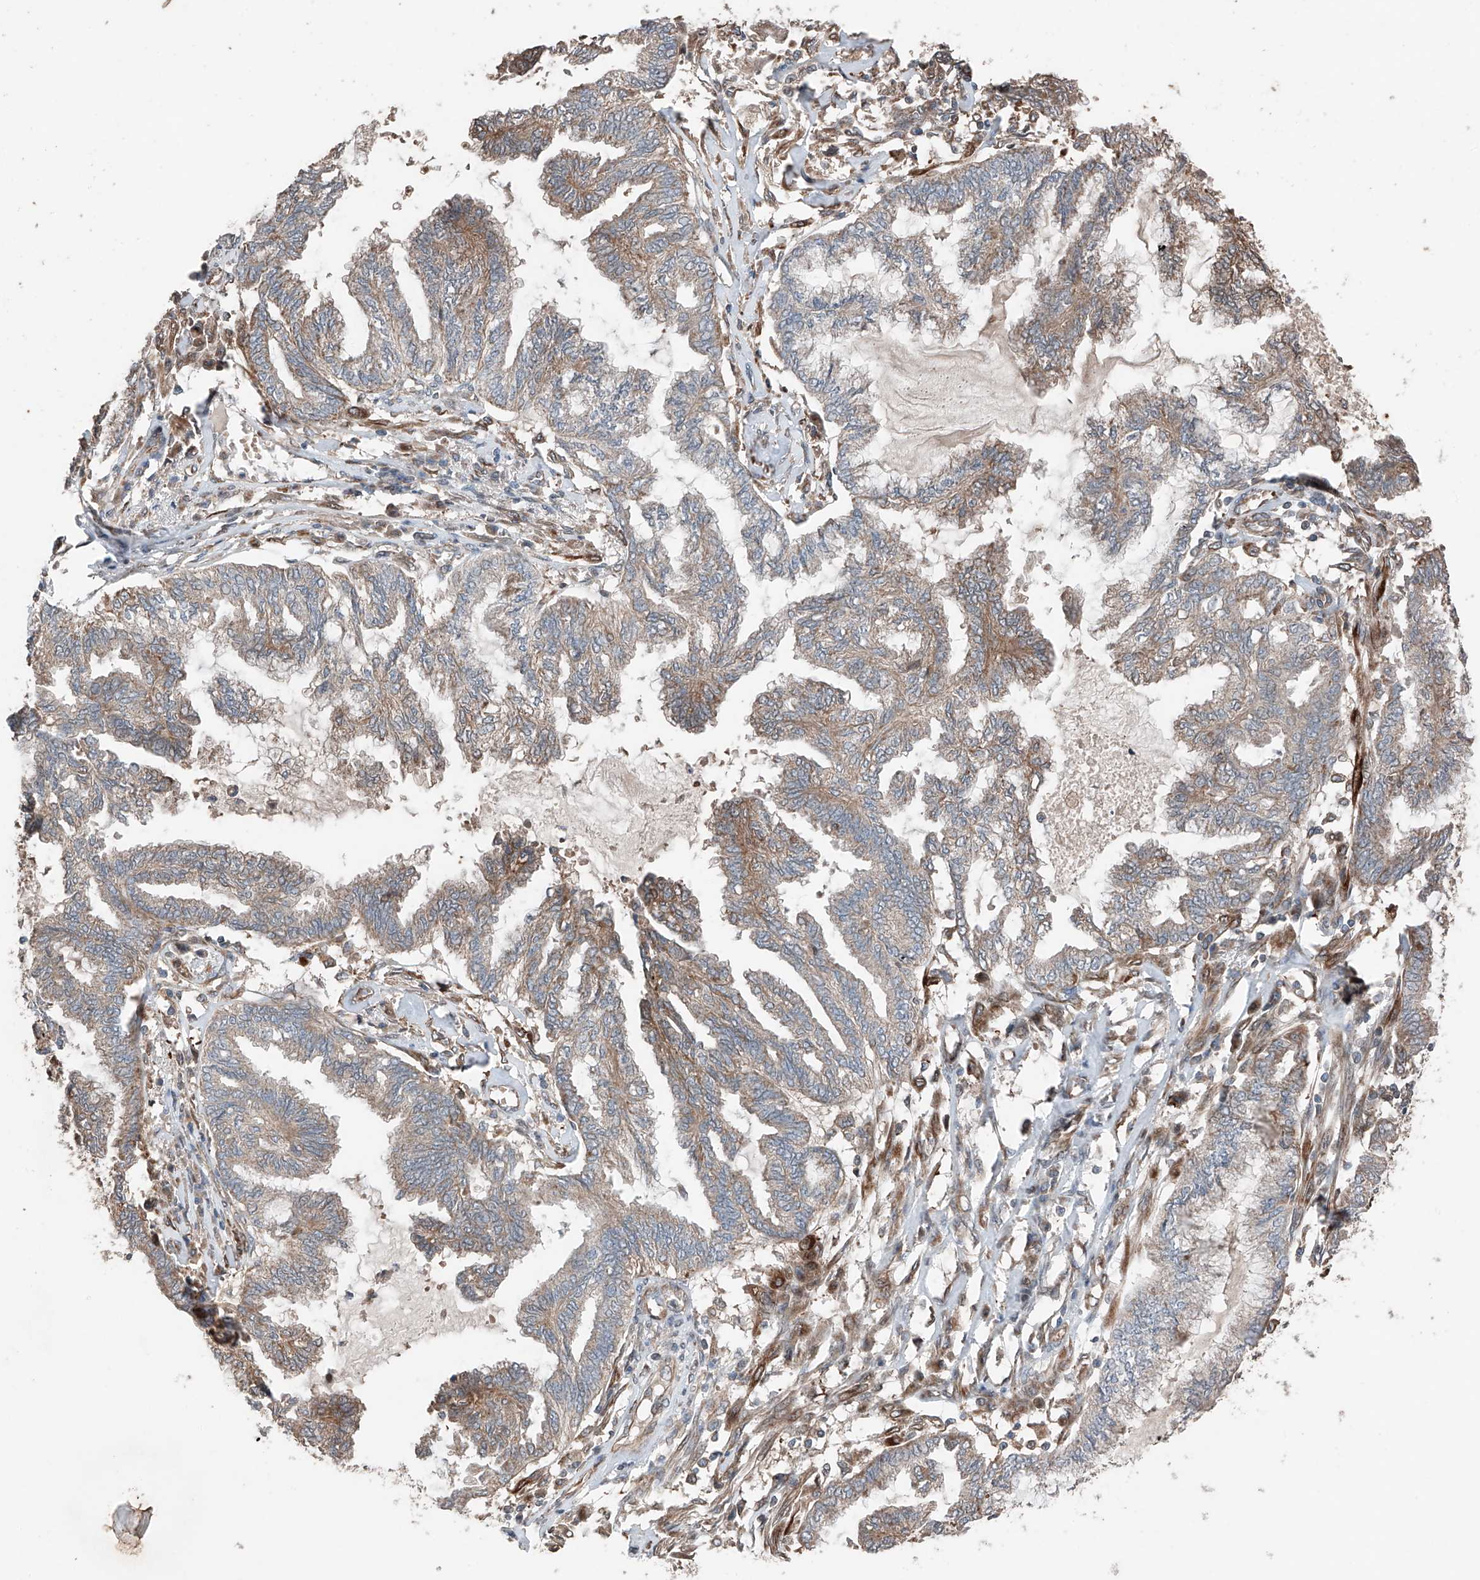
{"staining": {"intensity": "weak", "quantity": ">75%", "location": "cytoplasmic/membranous"}, "tissue": "endometrial cancer", "cell_type": "Tumor cells", "image_type": "cancer", "snomed": [{"axis": "morphology", "description": "Adenocarcinoma, NOS"}, {"axis": "topography", "description": "Endometrium"}], "caption": "This image demonstrates IHC staining of endometrial adenocarcinoma, with low weak cytoplasmic/membranous positivity in about >75% of tumor cells.", "gene": "AP4B1", "patient": {"sex": "female", "age": 86}}